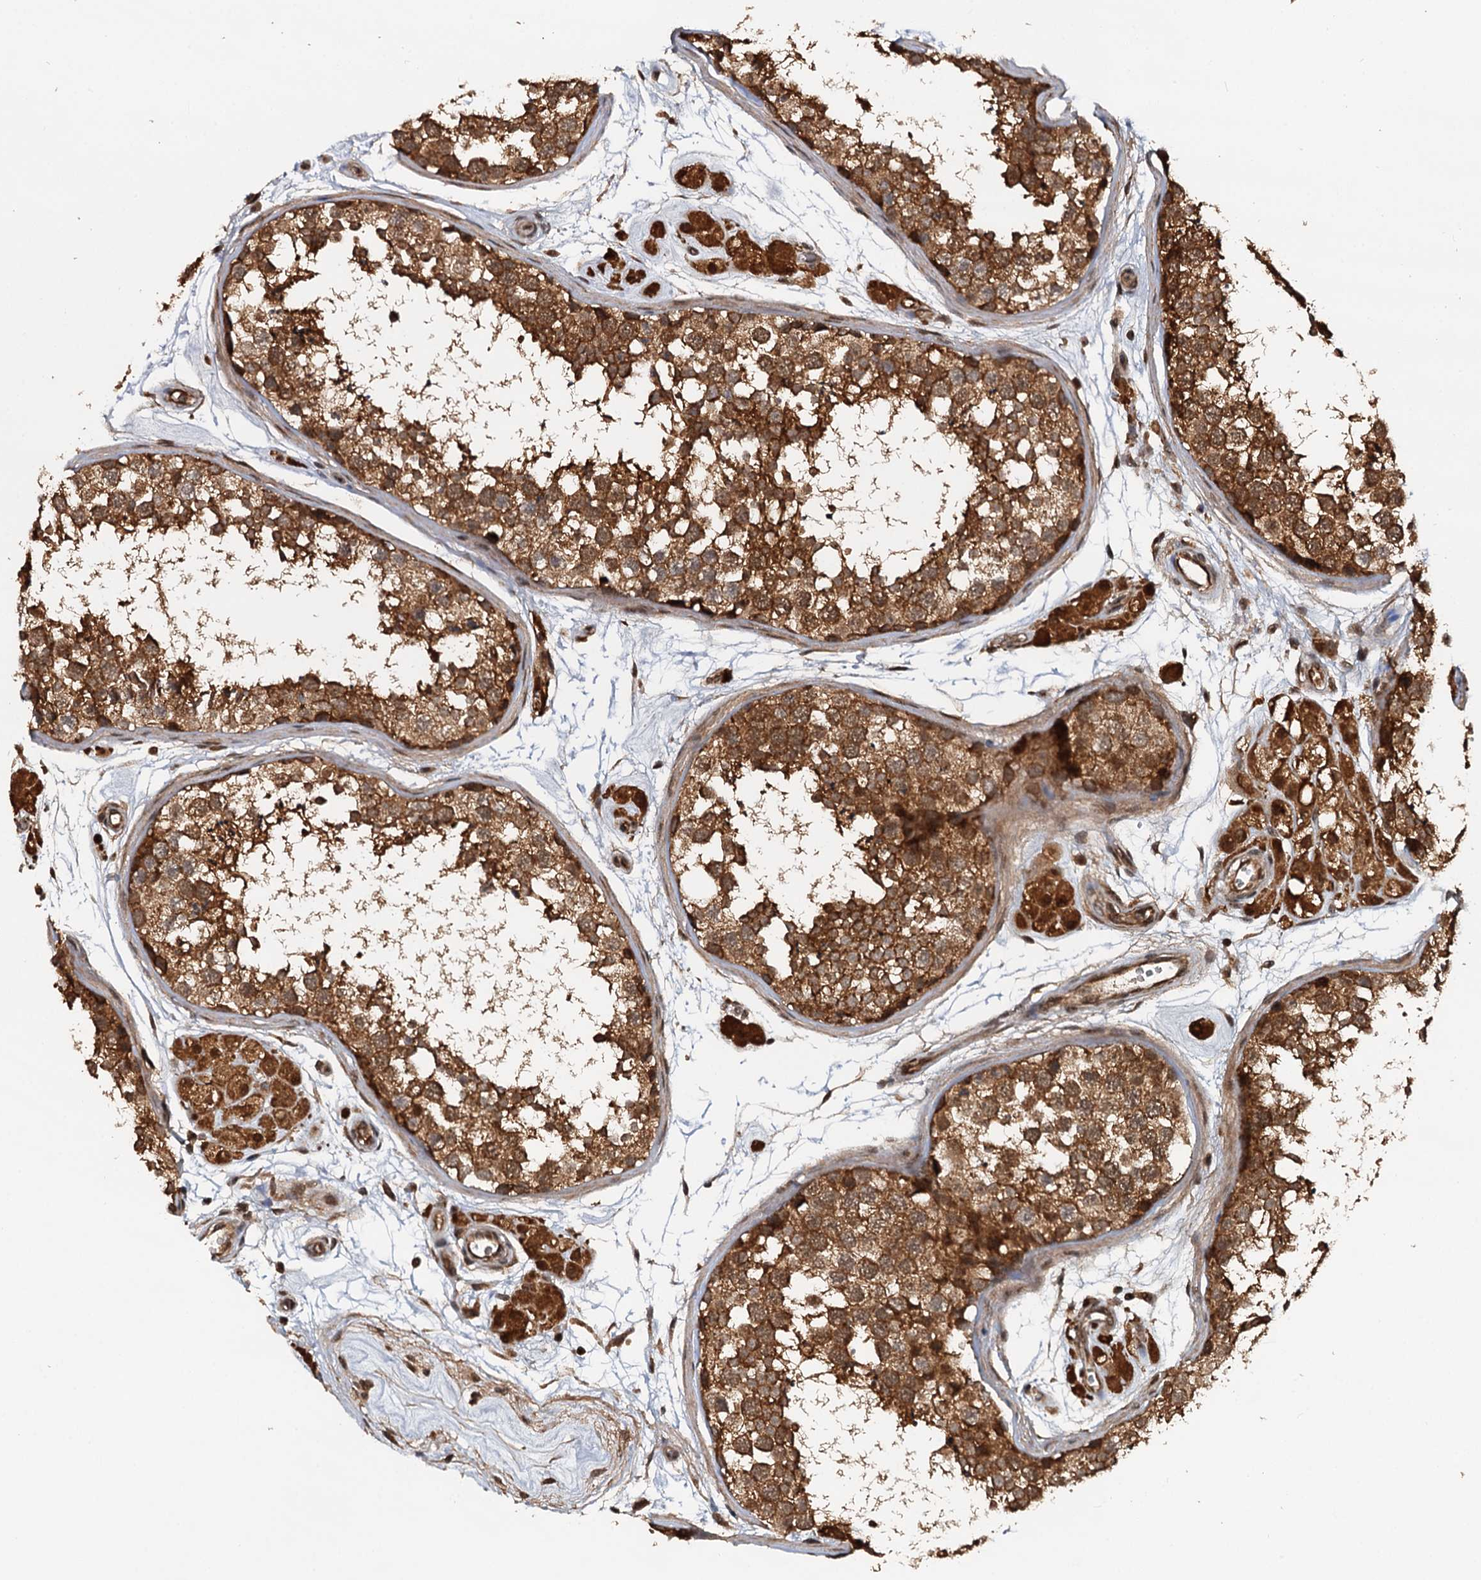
{"staining": {"intensity": "strong", "quantity": ">75%", "location": "cytoplasmic/membranous"}, "tissue": "testis", "cell_type": "Cells in seminiferous ducts", "image_type": "normal", "snomed": [{"axis": "morphology", "description": "Normal tissue, NOS"}, {"axis": "topography", "description": "Testis"}], "caption": "Immunohistochemical staining of unremarkable testis exhibits >75% levels of strong cytoplasmic/membranous protein positivity in approximately >75% of cells in seminiferous ducts. The staining was performed using DAB (3,3'-diaminobenzidine) to visualize the protein expression in brown, while the nuclei were stained in blue with hematoxylin (Magnification: 20x).", "gene": "STUB1", "patient": {"sex": "male", "age": 56}}